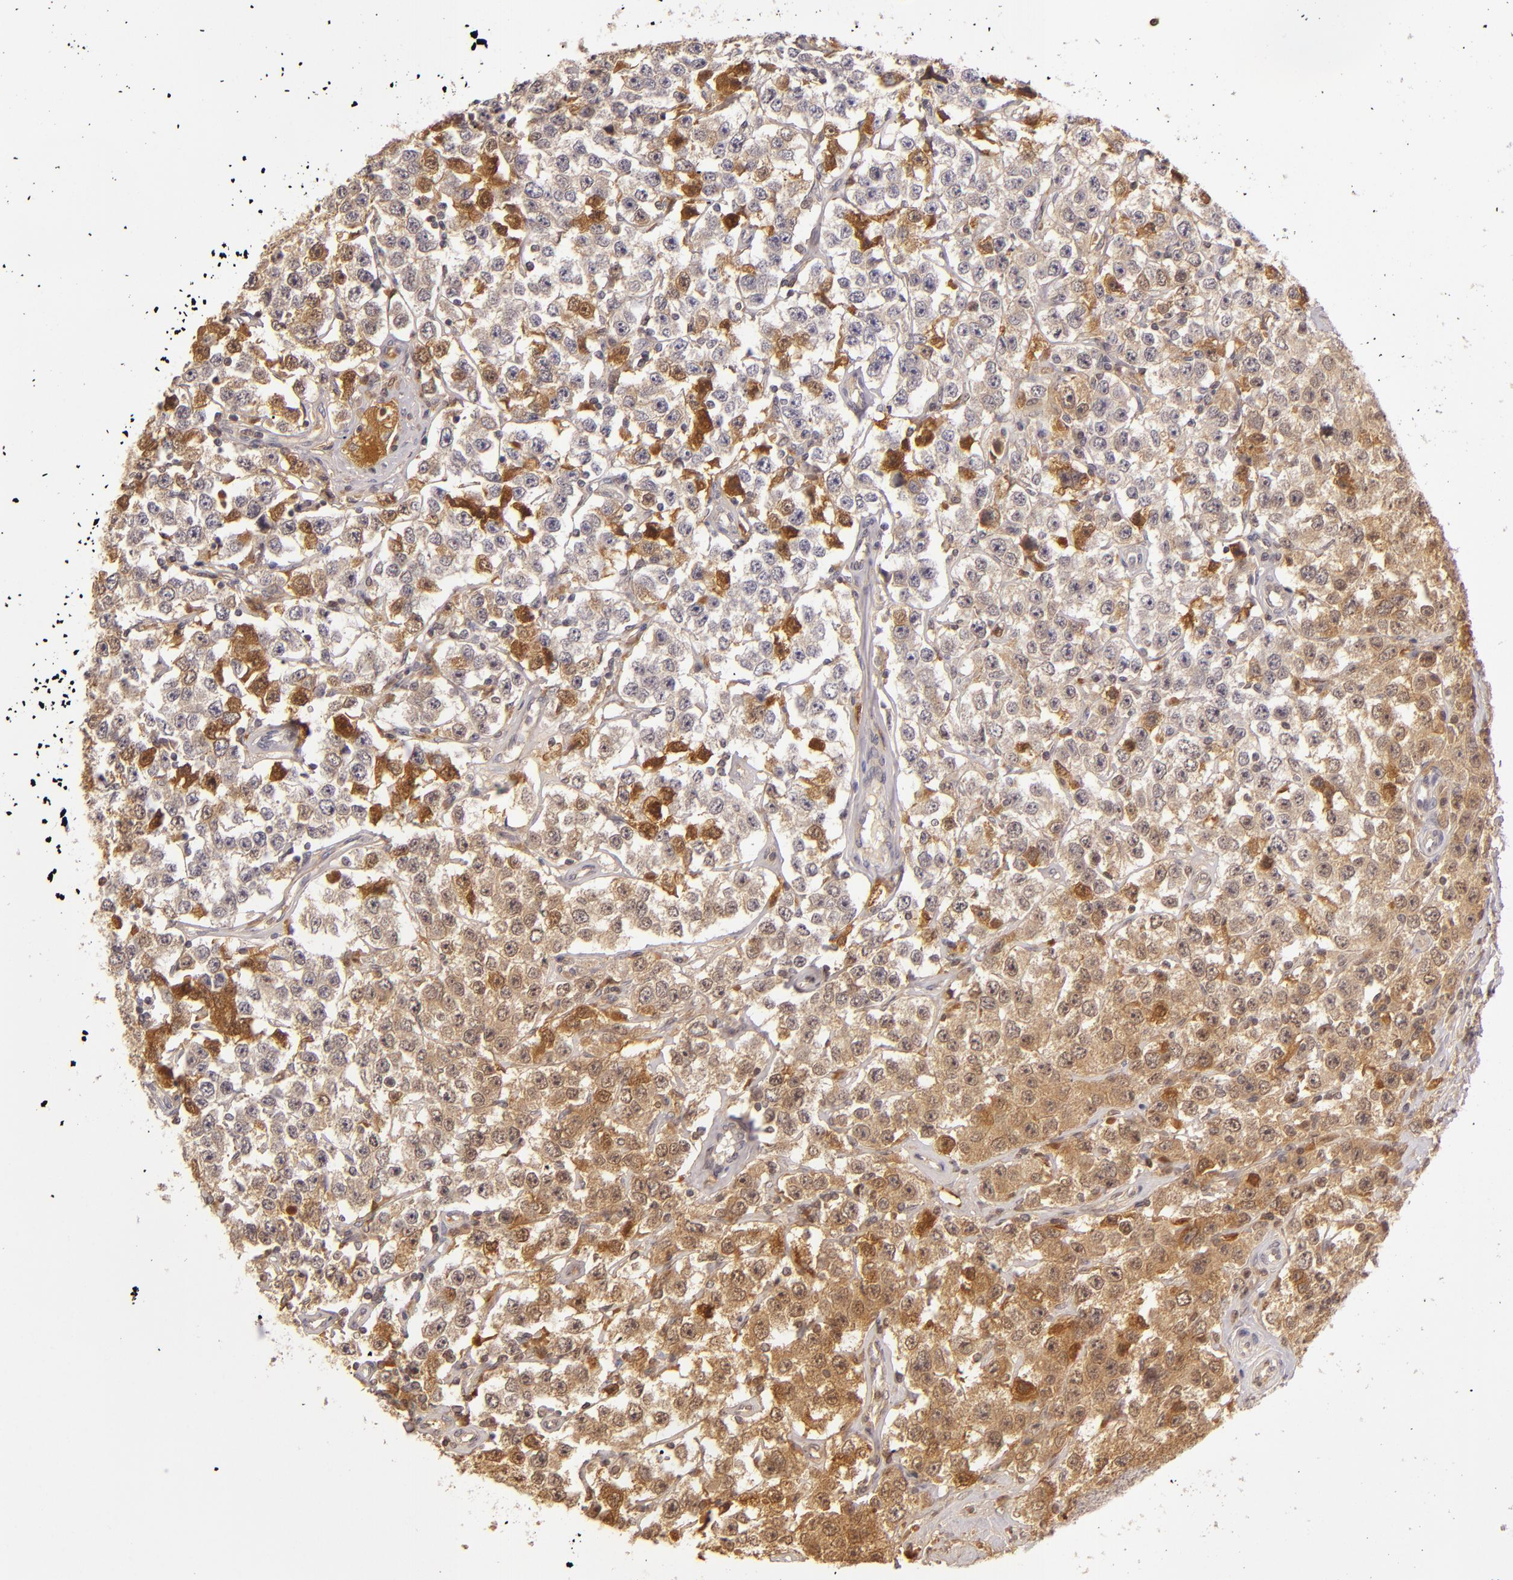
{"staining": {"intensity": "moderate", "quantity": ">75%", "location": "cytoplasmic/membranous,nuclear"}, "tissue": "testis cancer", "cell_type": "Tumor cells", "image_type": "cancer", "snomed": [{"axis": "morphology", "description": "Seminoma, NOS"}, {"axis": "topography", "description": "Testis"}], "caption": "There is medium levels of moderate cytoplasmic/membranous and nuclear expression in tumor cells of testis cancer, as demonstrated by immunohistochemical staining (brown color).", "gene": "LRG1", "patient": {"sex": "male", "age": 52}}